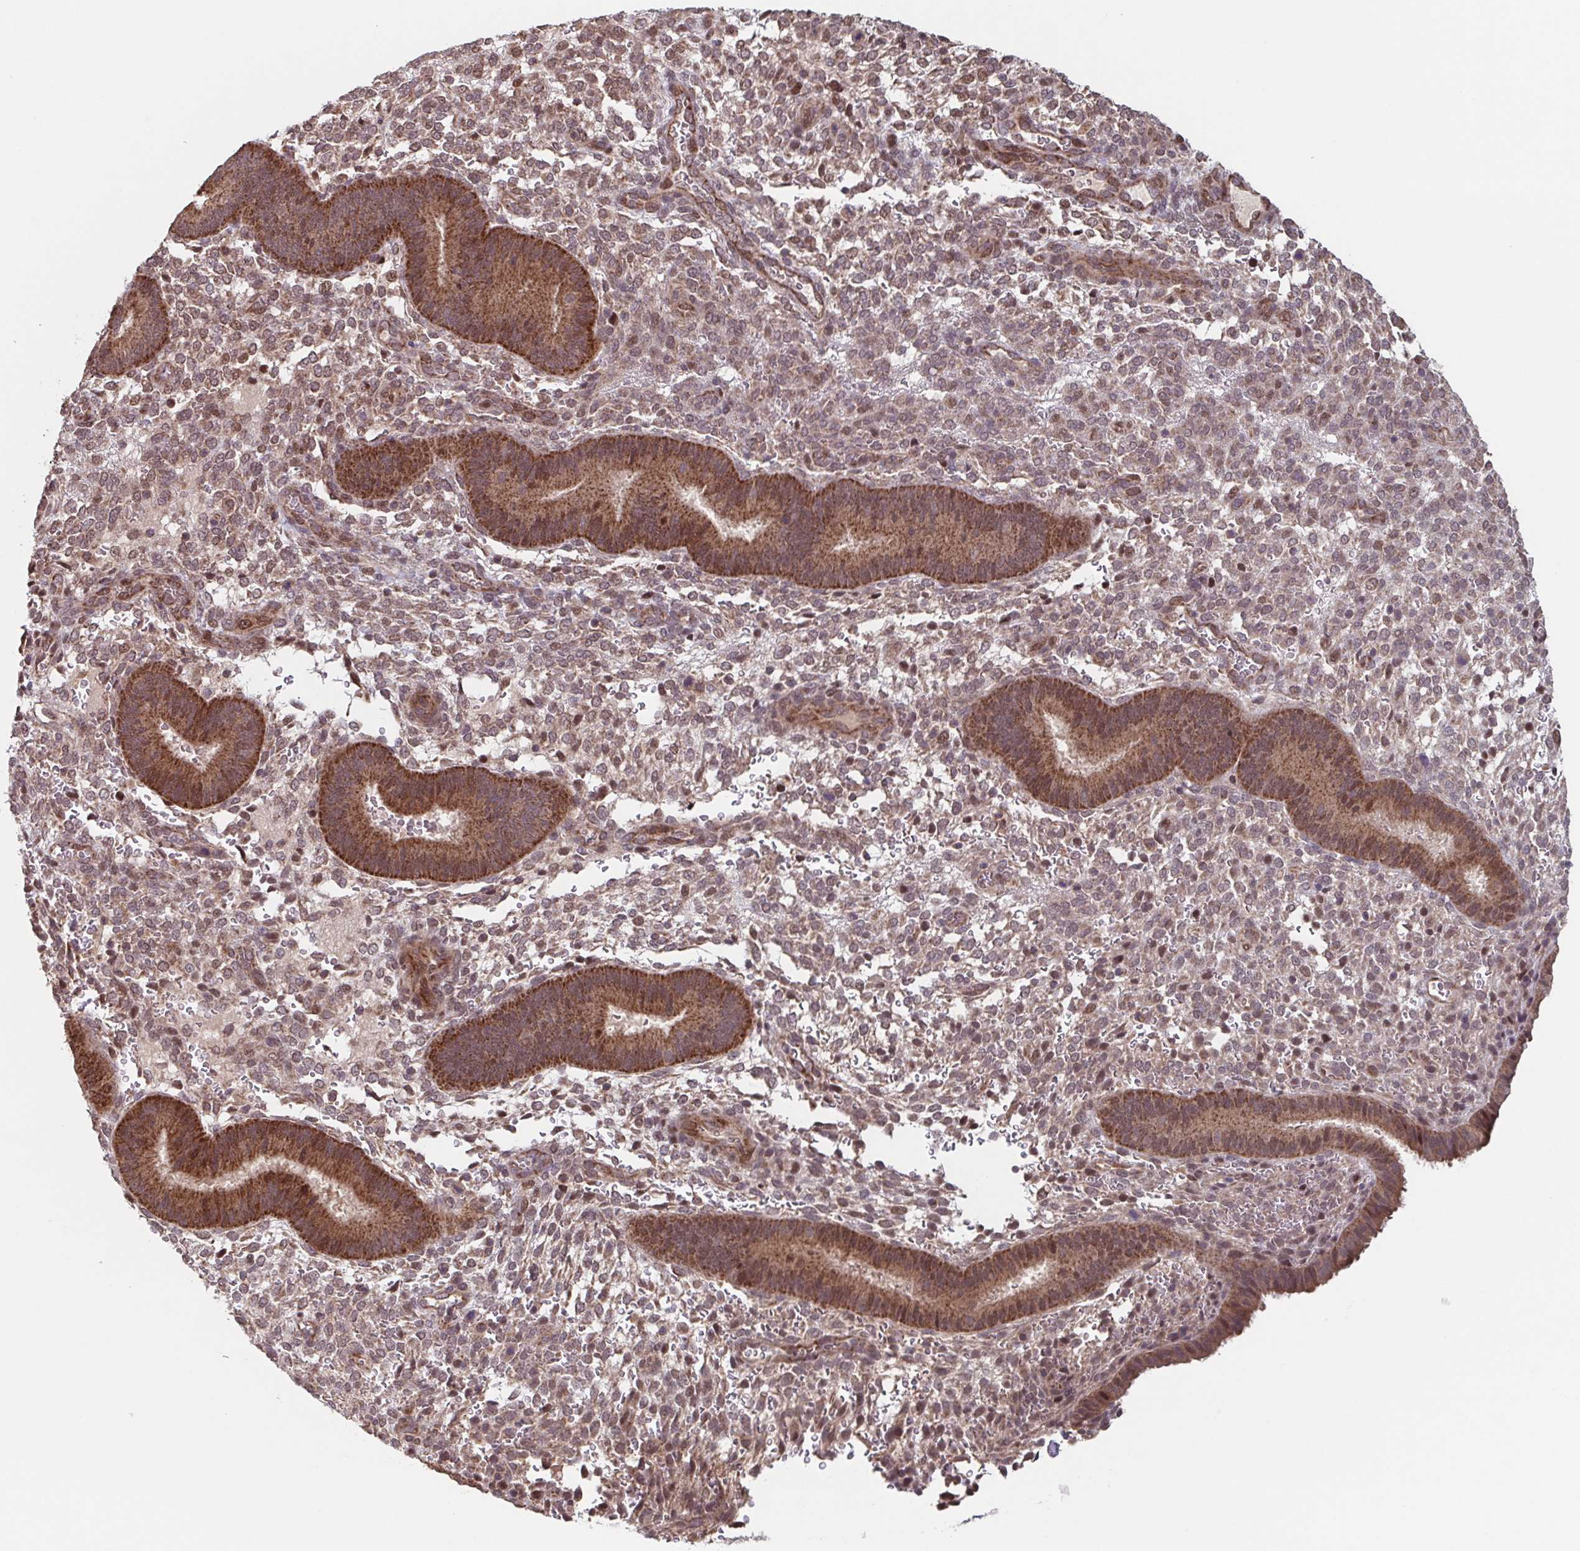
{"staining": {"intensity": "weak", "quantity": "25%-75%", "location": "cytoplasmic/membranous,nuclear"}, "tissue": "endometrium", "cell_type": "Cells in endometrial stroma", "image_type": "normal", "snomed": [{"axis": "morphology", "description": "Normal tissue, NOS"}, {"axis": "topography", "description": "Endometrium"}], "caption": "Normal endometrium was stained to show a protein in brown. There is low levels of weak cytoplasmic/membranous,nuclear expression in approximately 25%-75% of cells in endometrial stroma.", "gene": "TTC19", "patient": {"sex": "female", "age": 39}}